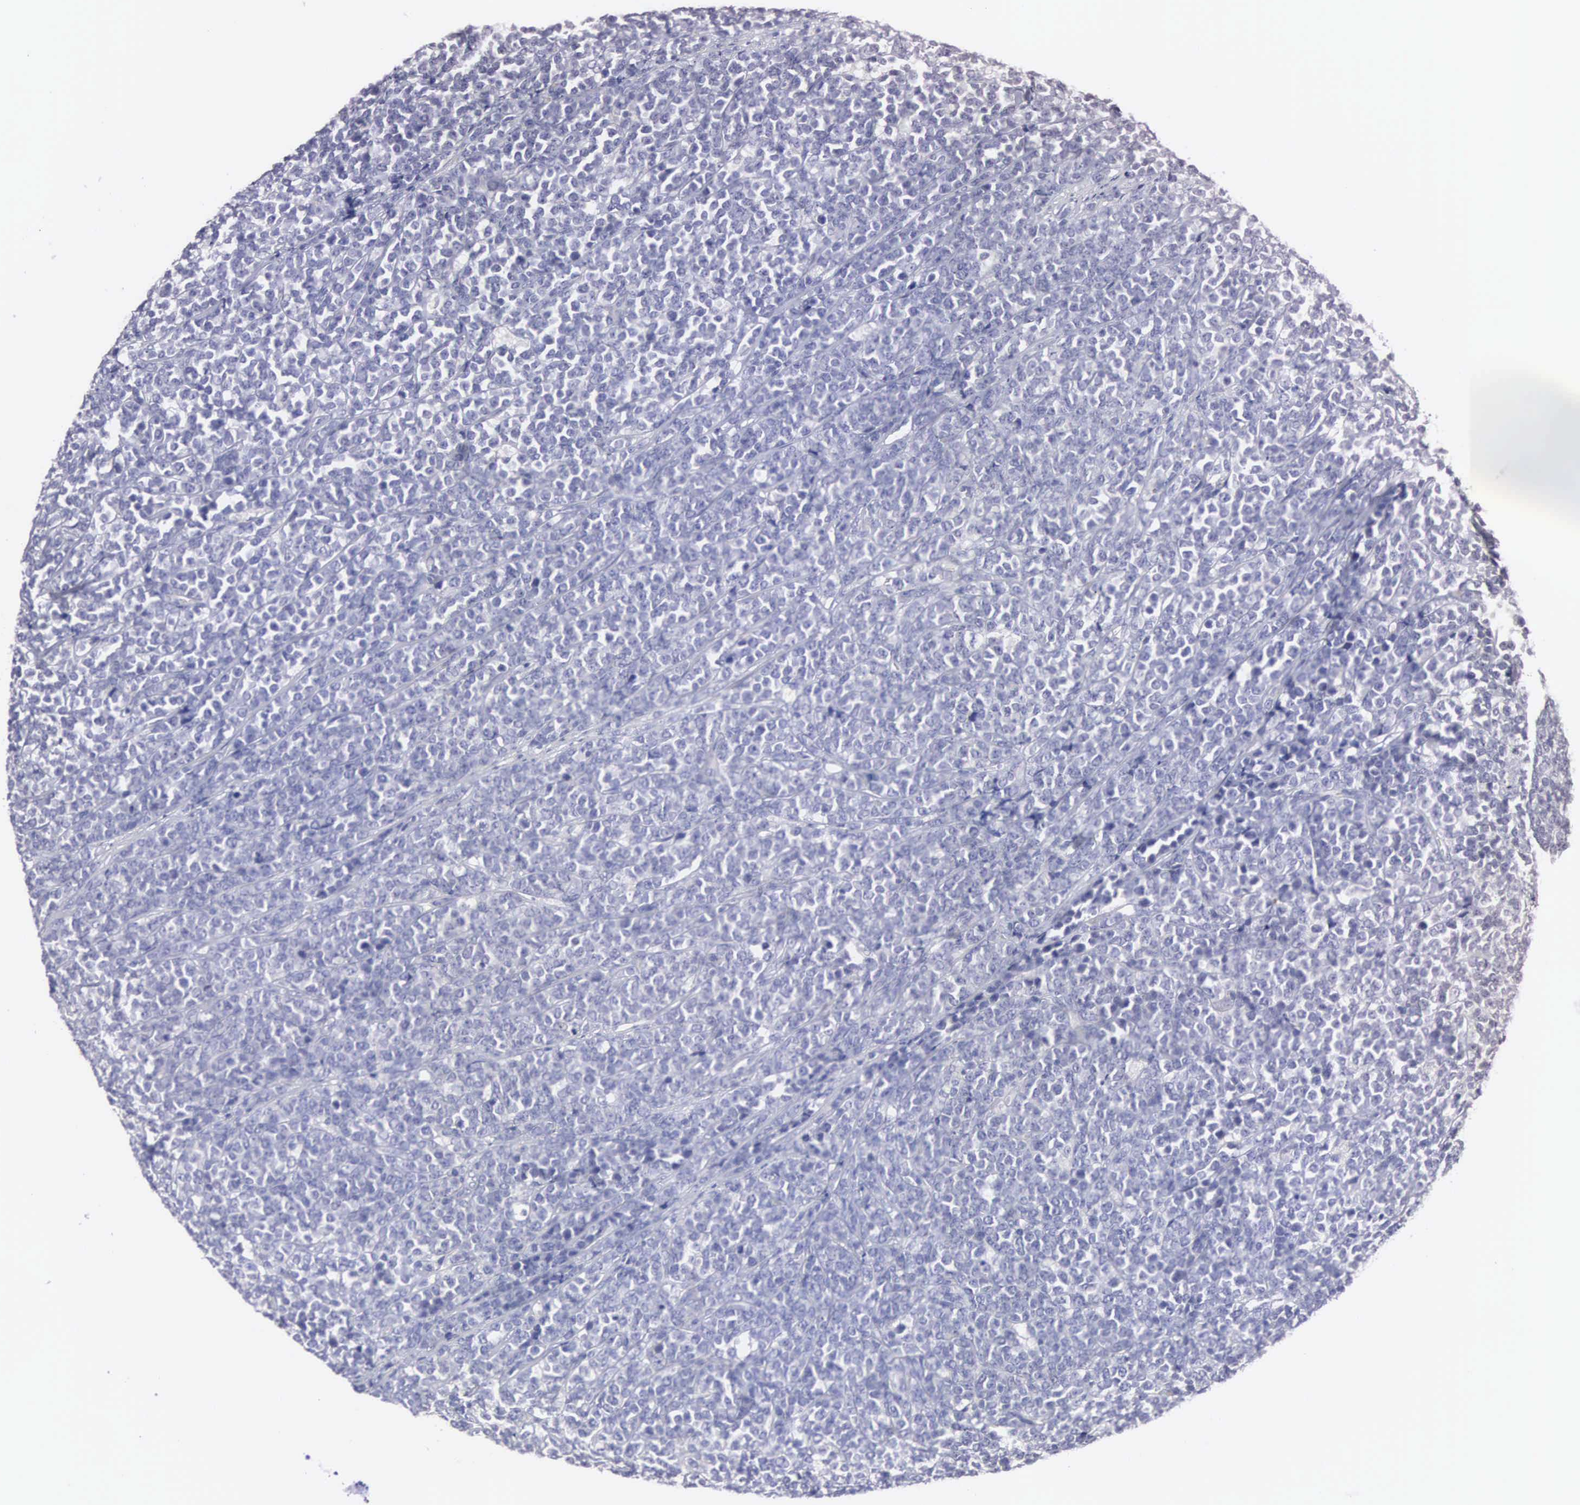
{"staining": {"intensity": "negative", "quantity": "none", "location": "none"}, "tissue": "lymphoma", "cell_type": "Tumor cells", "image_type": "cancer", "snomed": [{"axis": "morphology", "description": "Malignant lymphoma, non-Hodgkin's type, High grade"}, {"axis": "topography", "description": "Small intestine"}, {"axis": "topography", "description": "Colon"}], "caption": "Immunohistochemistry (IHC) micrograph of neoplastic tissue: human high-grade malignant lymphoma, non-Hodgkin's type stained with DAB exhibits no significant protein expression in tumor cells.", "gene": "CEP170B", "patient": {"sex": "male", "age": 8}}